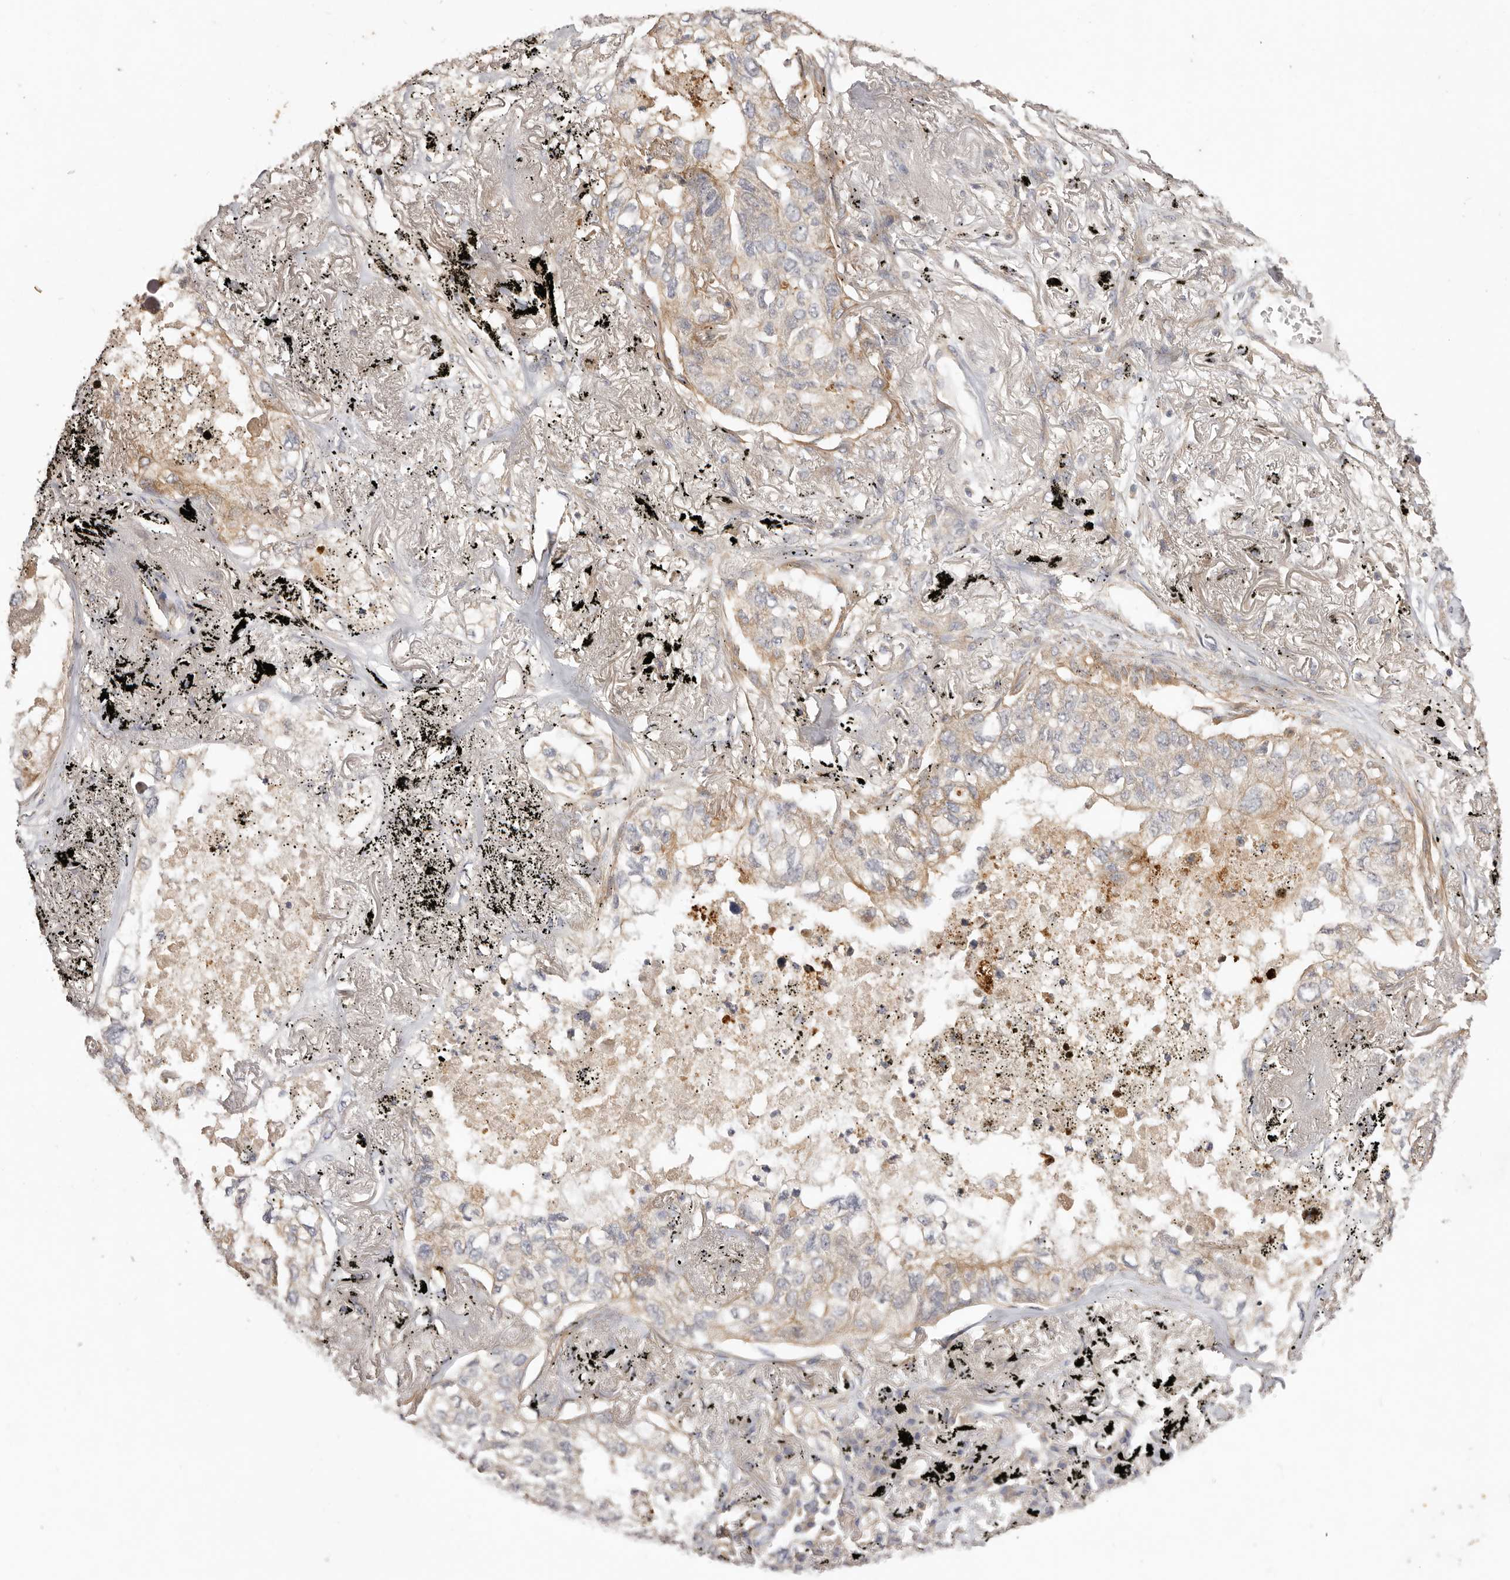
{"staining": {"intensity": "weak", "quantity": "<25%", "location": "cytoplasmic/membranous"}, "tissue": "lung cancer", "cell_type": "Tumor cells", "image_type": "cancer", "snomed": [{"axis": "morphology", "description": "Adenocarcinoma, NOS"}, {"axis": "topography", "description": "Lung"}], "caption": "Immunohistochemistry histopathology image of lung adenocarcinoma stained for a protein (brown), which displays no staining in tumor cells.", "gene": "ADAMTS9", "patient": {"sex": "male", "age": 65}}